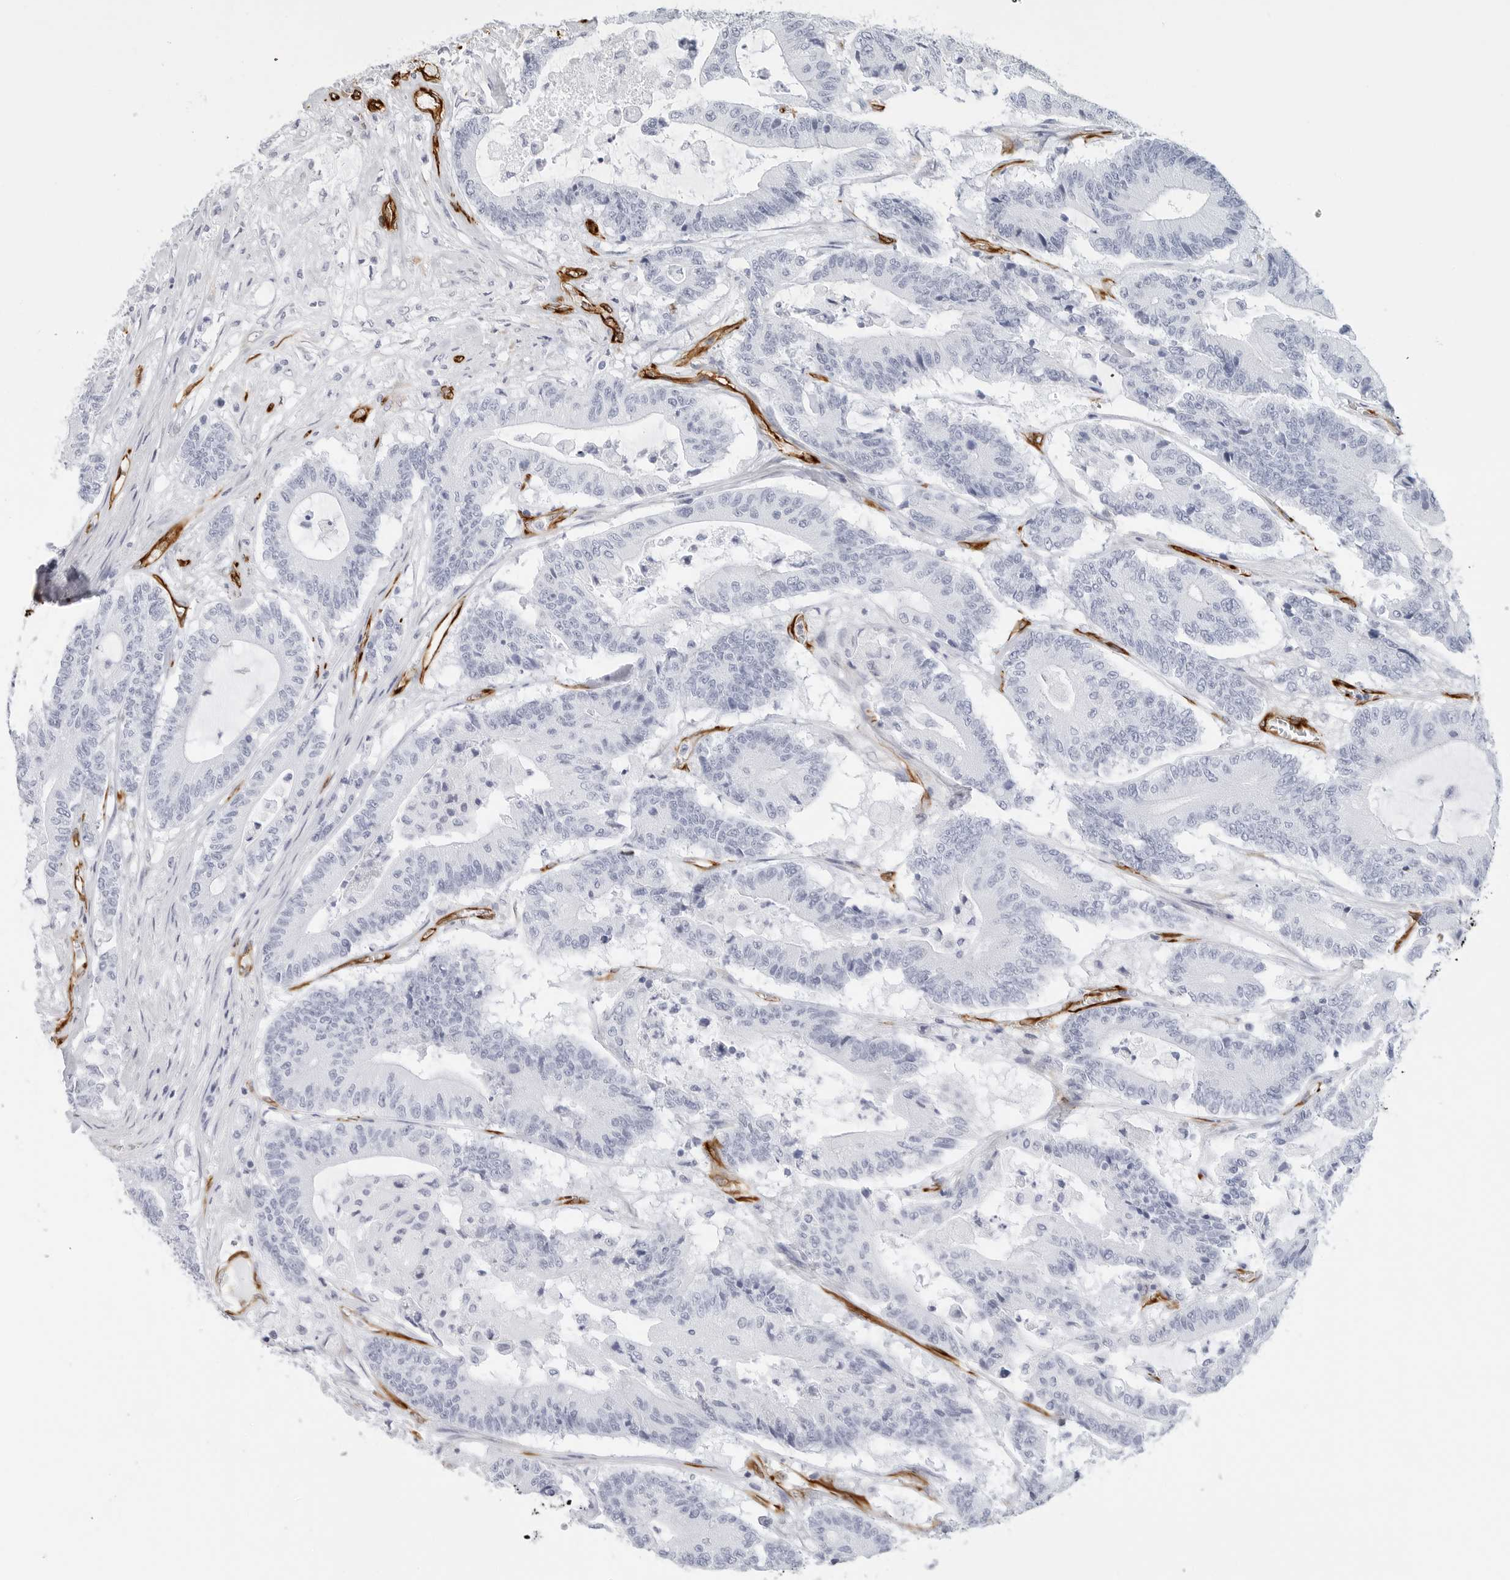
{"staining": {"intensity": "negative", "quantity": "none", "location": "none"}, "tissue": "colorectal cancer", "cell_type": "Tumor cells", "image_type": "cancer", "snomed": [{"axis": "morphology", "description": "Adenocarcinoma, NOS"}, {"axis": "topography", "description": "Colon"}], "caption": "The micrograph reveals no significant staining in tumor cells of adenocarcinoma (colorectal).", "gene": "NES", "patient": {"sex": "female", "age": 84}}